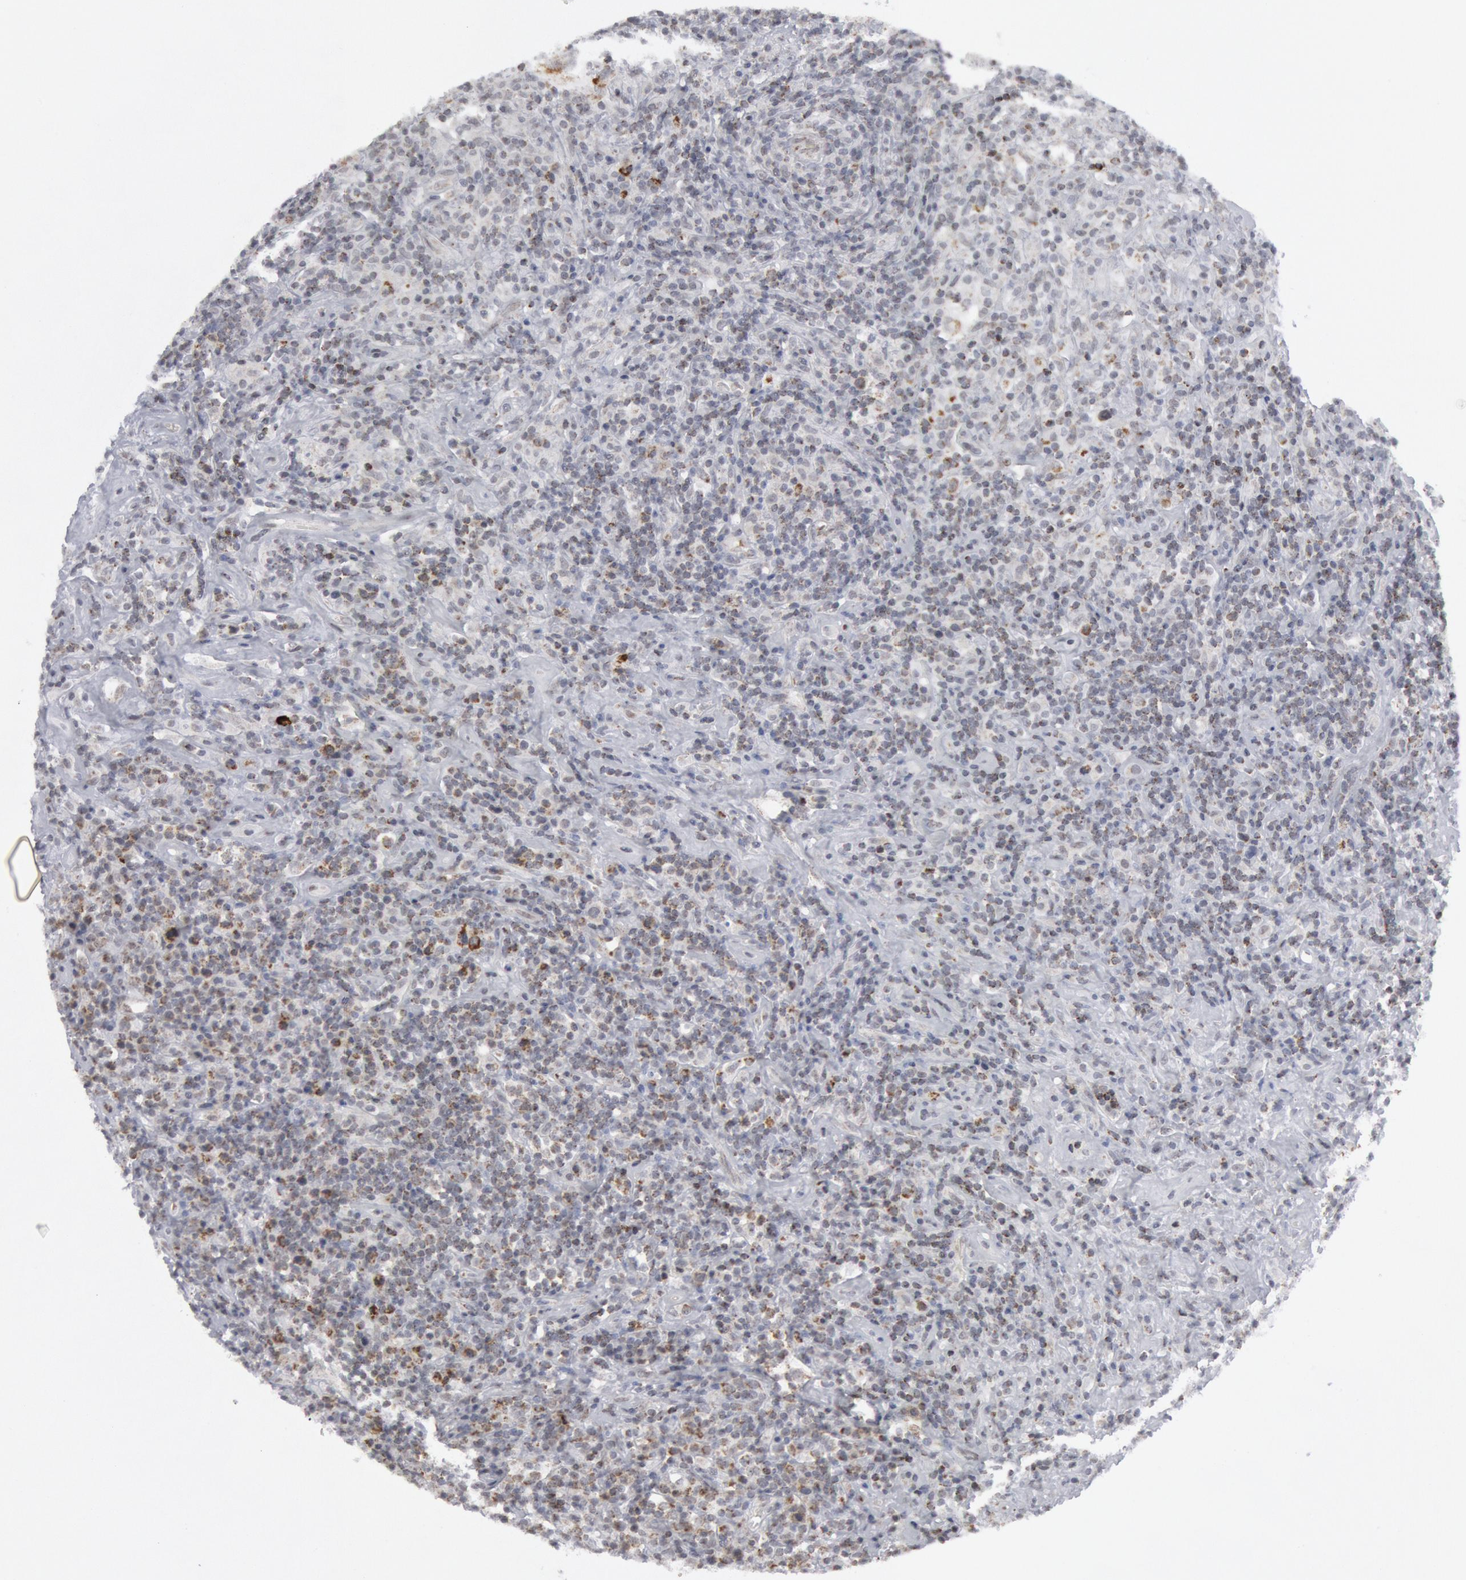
{"staining": {"intensity": "moderate", "quantity": ">75%", "location": "cytoplasmic/membranous"}, "tissue": "lymphoma", "cell_type": "Tumor cells", "image_type": "cancer", "snomed": [{"axis": "morphology", "description": "Hodgkin's disease, NOS"}, {"axis": "topography", "description": "Lymph node"}], "caption": "DAB (3,3'-diaminobenzidine) immunohistochemical staining of lymphoma reveals moderate cytoplasmic/membranous protein expression in approximately >75% of tumor cells.", "gene": "CASP9", "patient": {"sex": "male", "age": 46}}